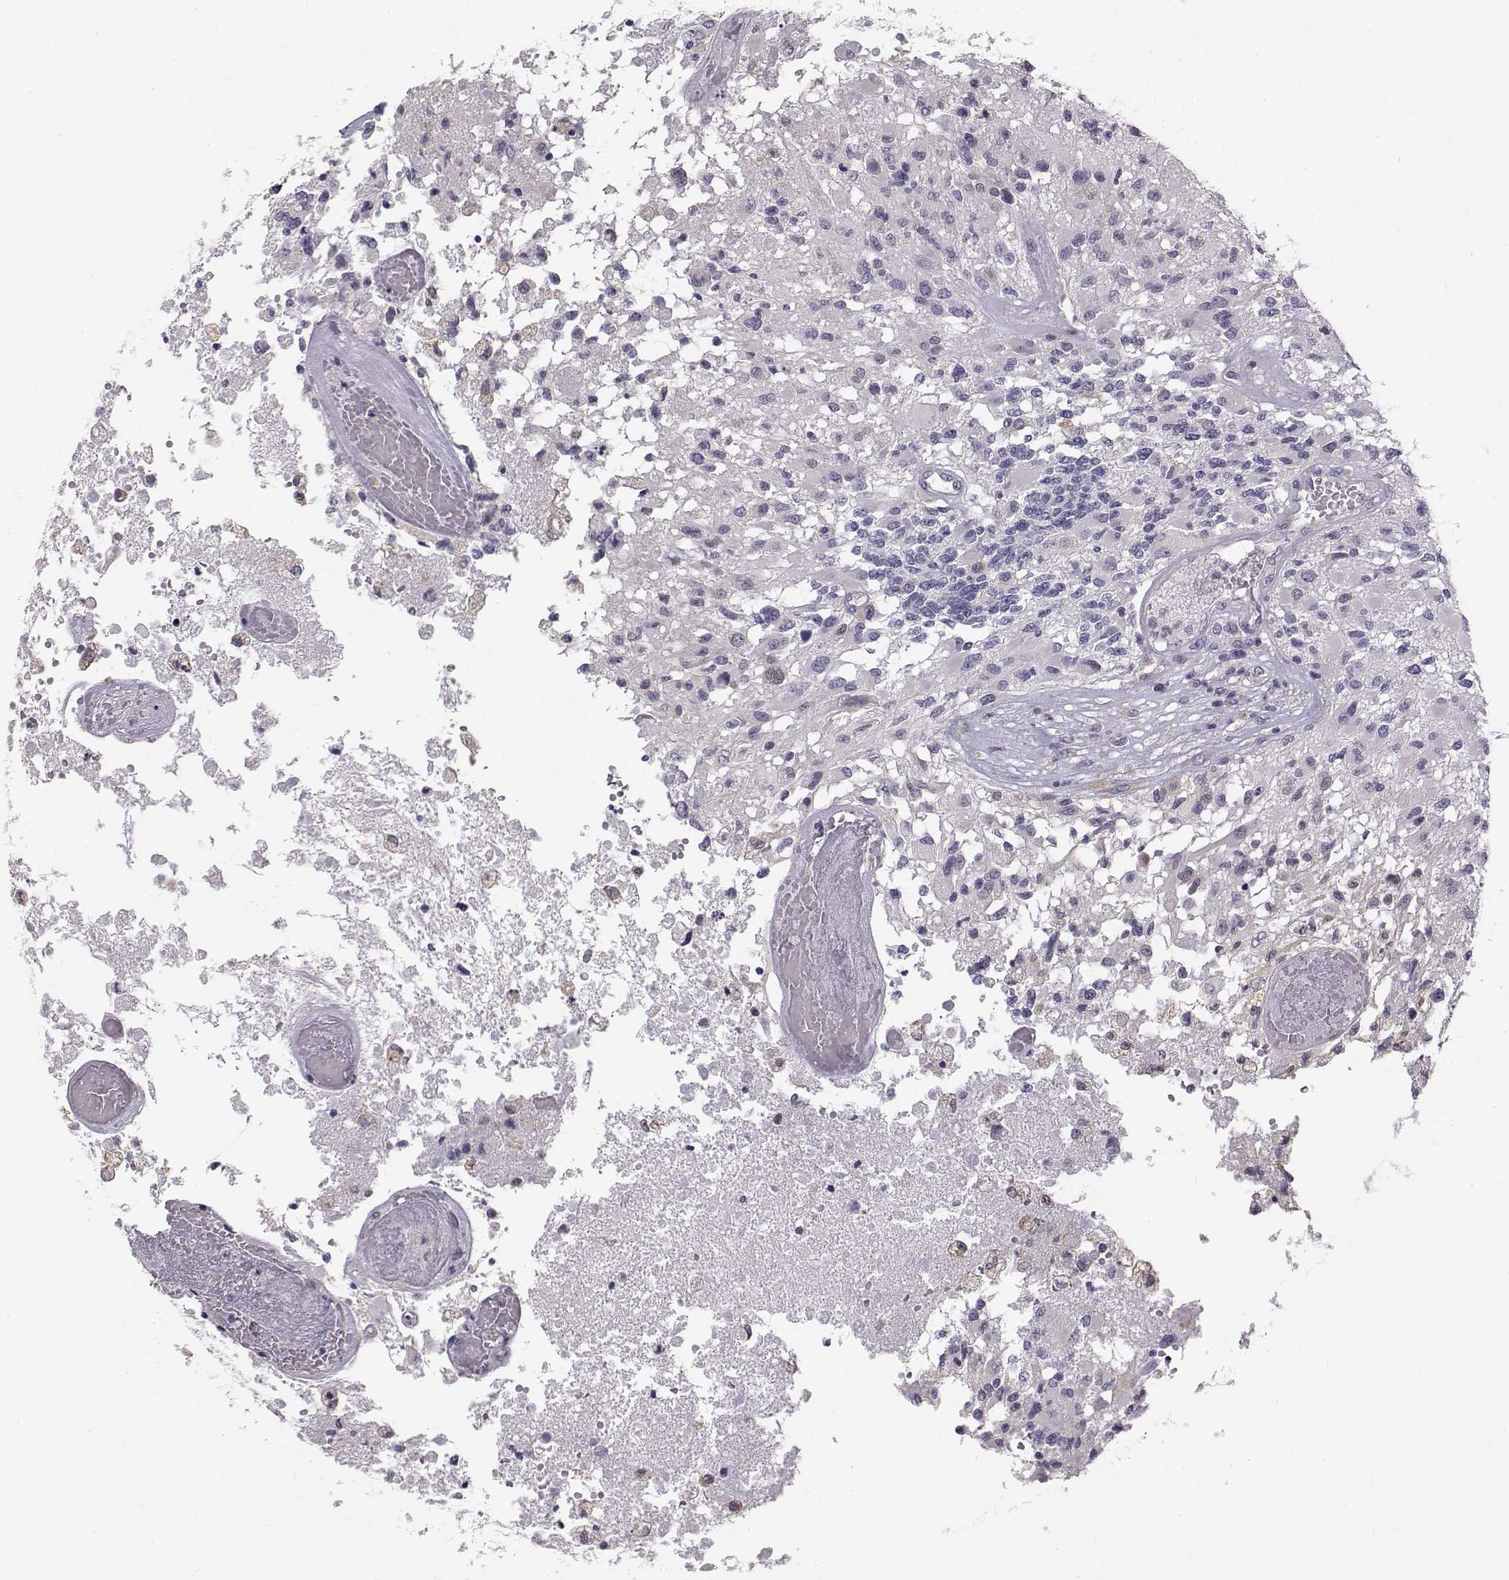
{"staining": {"intensity": "negative", "quantity": "none", "location": "none"}, "tissue": "glioma", "cell_type": "Tumor cells", "image_type": "cancer", "snomed": [{"axis": "morphology", "description": "Glioma, malignant, High grade"}, {"axis": "topography", "description": "Brain"}], "caption": "Malignant high-grade glioma stained for a protein using immunohistochemistry (IHC) shows no positivity tumor cells.", "gene": "ACSL6", "patient": {"sex": "female", "age": 63}}